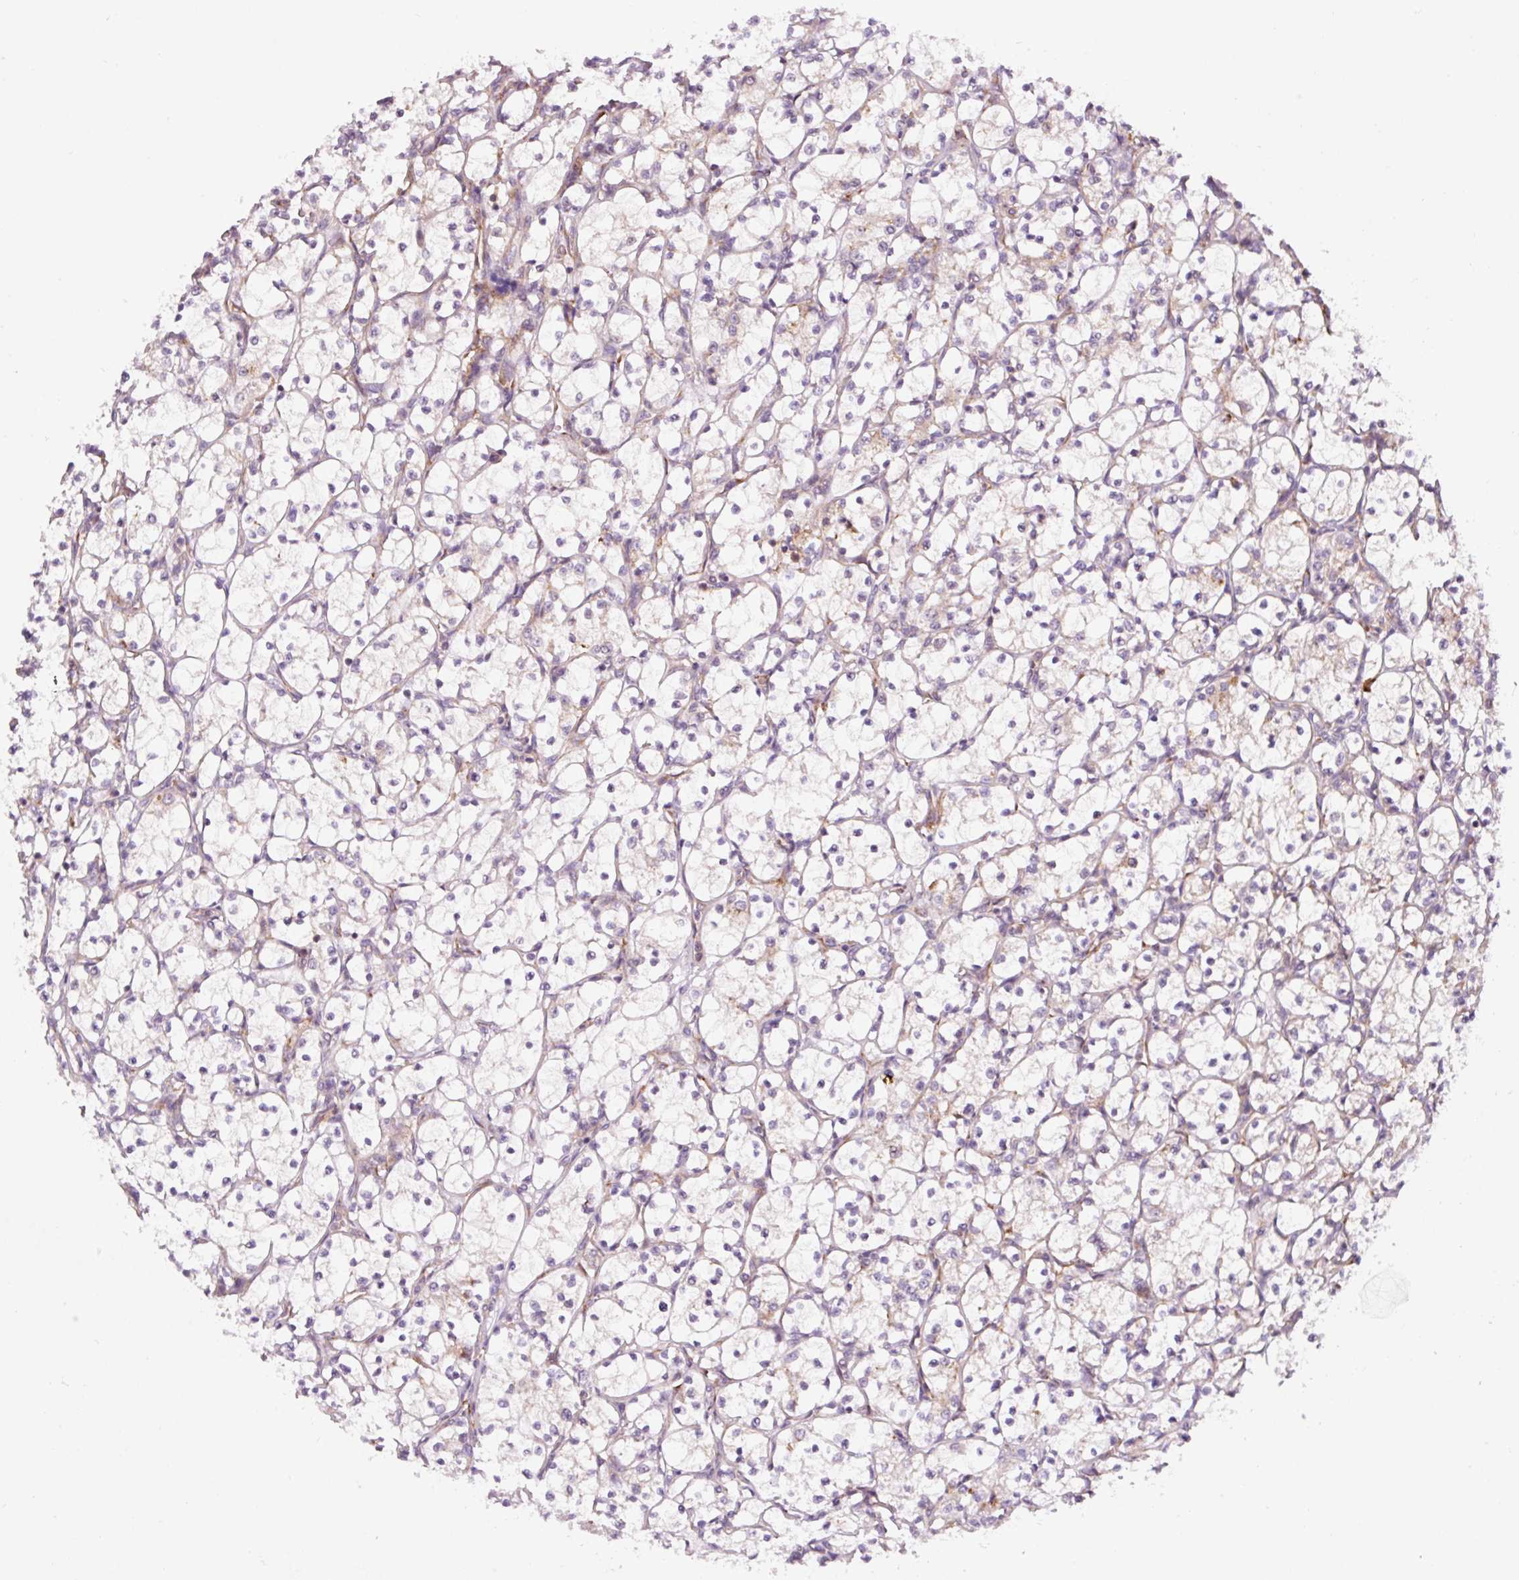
{"staining": {"intensity": "weak", "quantity": "<25%", "location": "cytoplasmic/membranous"}, "tissue": "renal cancer", "cell_type": "Tumor cells", "image_type": "cancer", "snomed": [{"axis": "morphology", "description": "Adenocarcinoma, NOS"}, {"axis": "topography", "description": "Kidney"}], "caption": "An image of human adenocarcinoma (renal) is negative for staining in tumor cells.", "gene": "RPL41", "patient": {"sex": "female", "age": 69}}